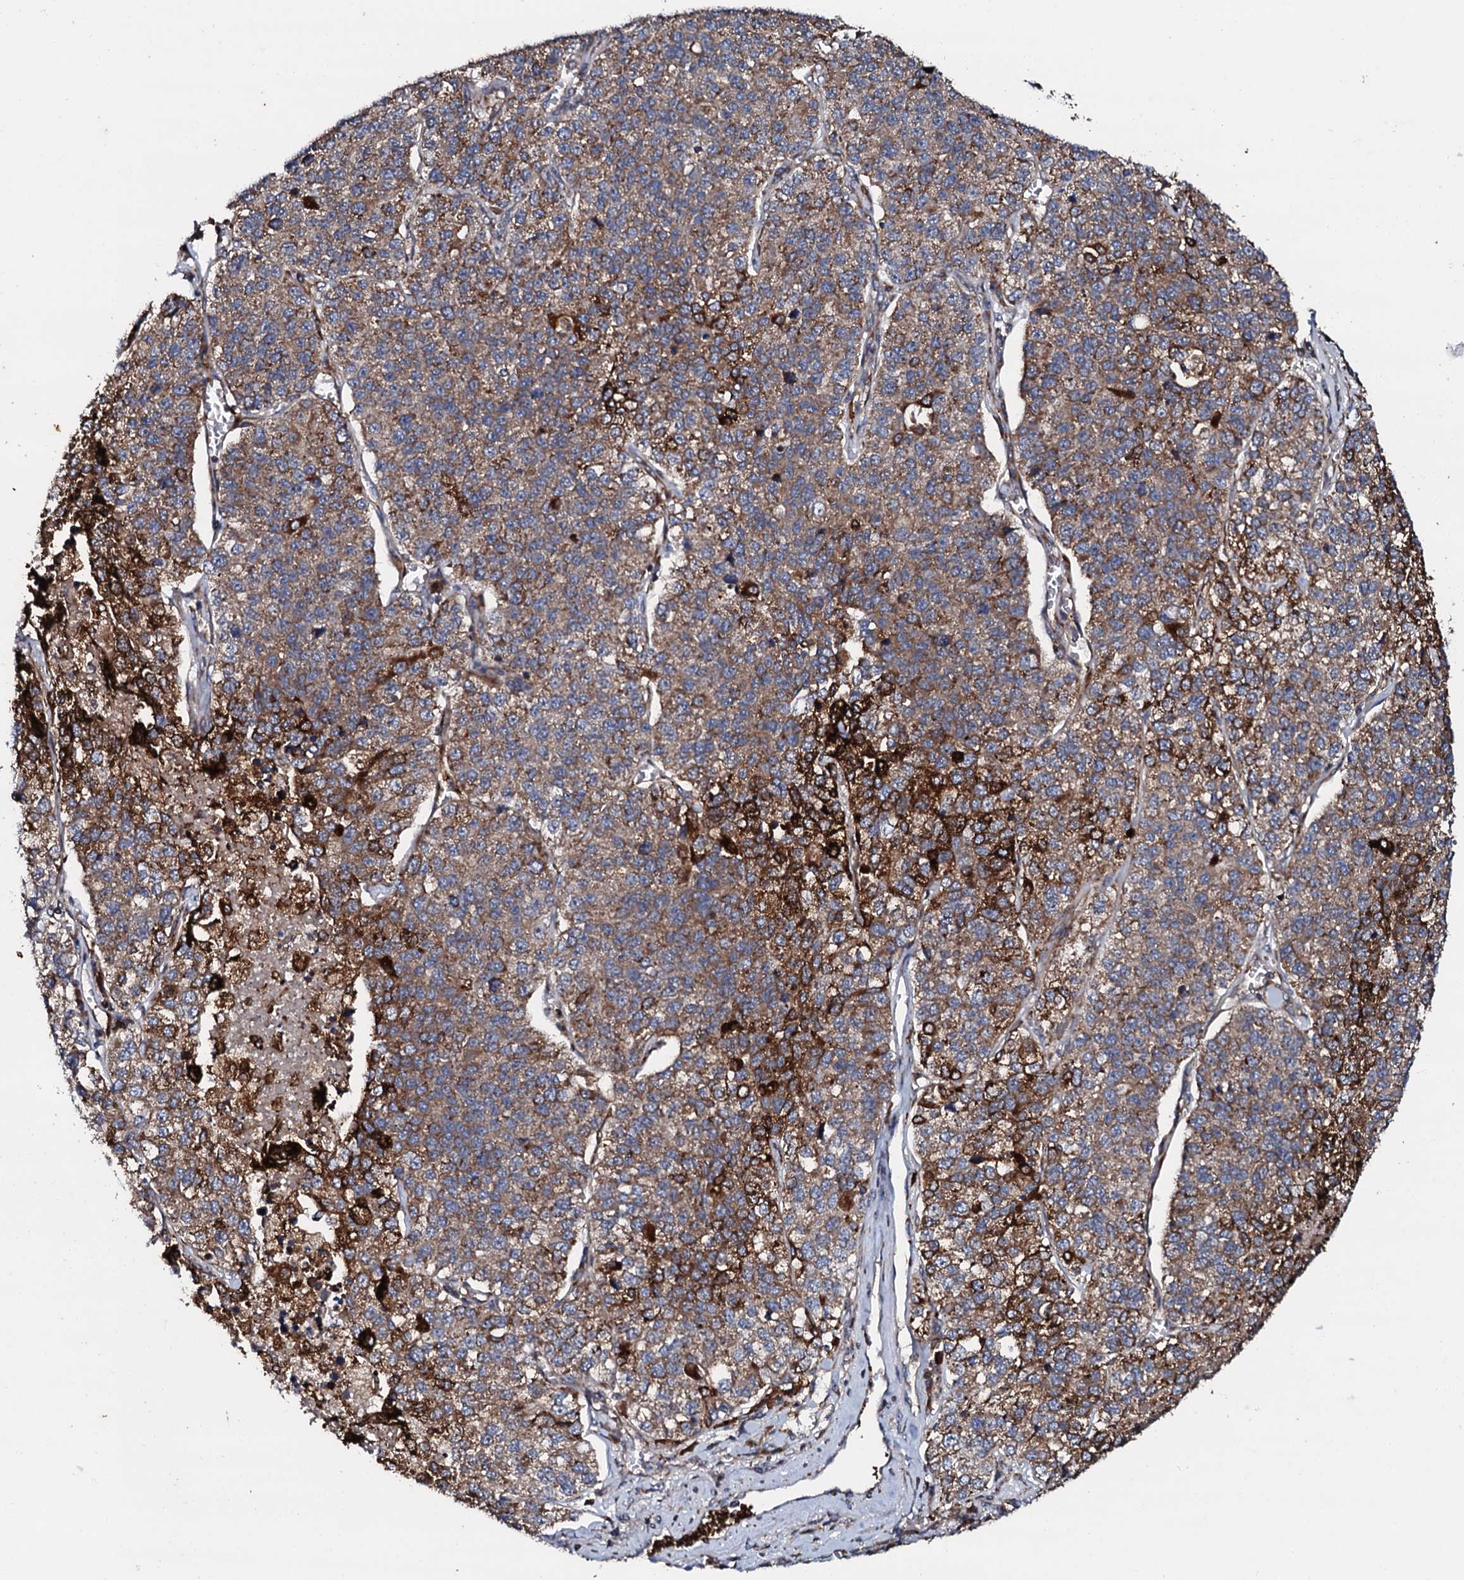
{"staining": {"intensity": "moderate", "quantity": ">75%", "location": "cytoplasmic/membranous"}, "tissue": "lung cancer", "cell_type": "Tumor cells", "image_type": "cancer", "snomed": [{"axis": "morphology", "description": "Adenocarcinoma, NOS"}, {"axis": "topography", "description": "Lung"}], "caption": "IHC (DAB (3,3'-diaminobenzidine)) staining of human lung cancer (adenocarcinoma) shows moderate cytoplasmic/membranous protein positivity in about >75% of tumor cells.", "gene": "SDHAF2", "patient": {"sex": "male", "age": 49}}